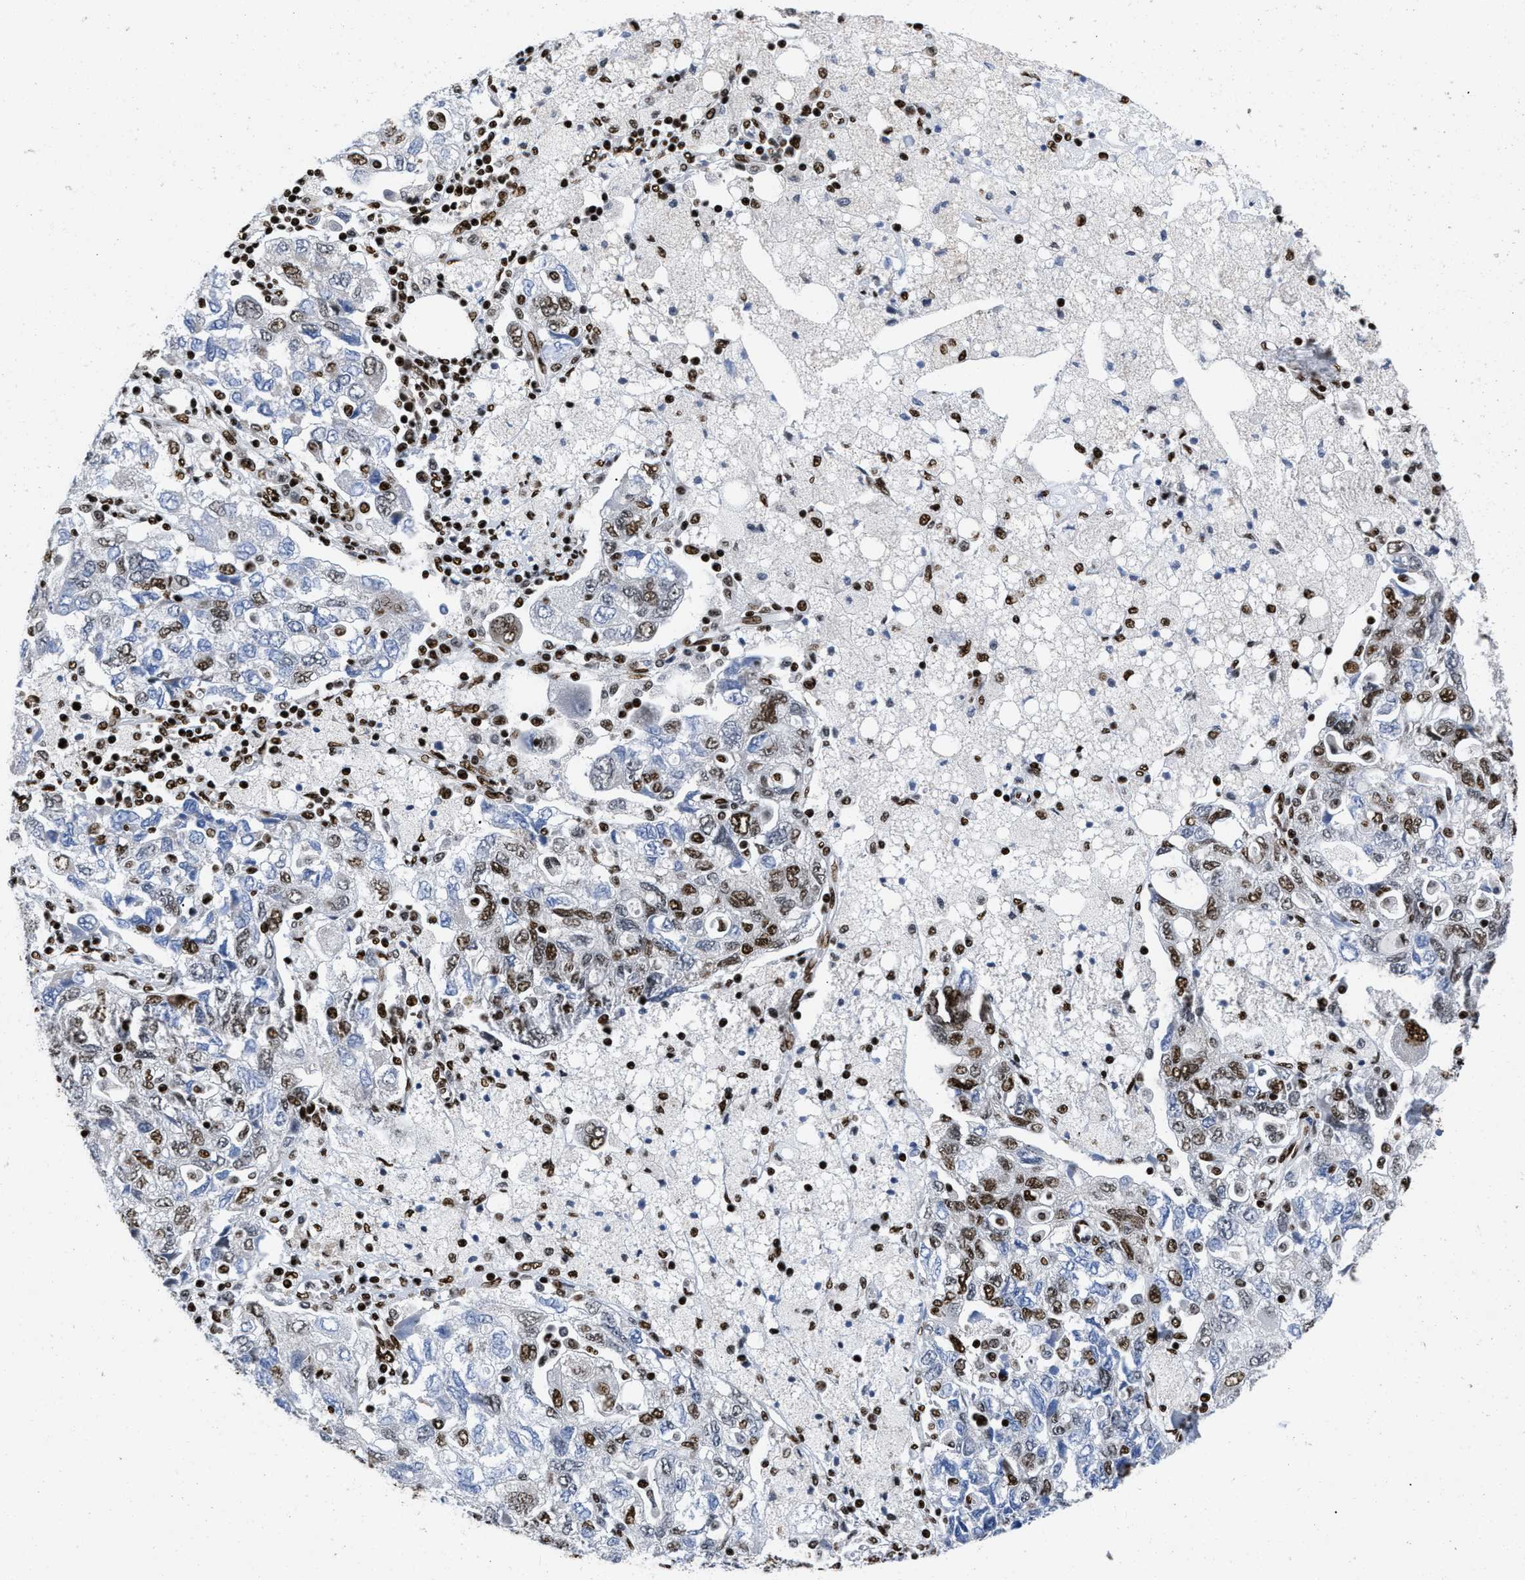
{"staining": {"intensity": "moderate", "quantity": "25%-75%", "location": "nuclear"}, "tissue": "ovarian cancer", "cell_type": "Tumor cells", "image_type": "cancer", "snomed": [{"axis": "morphology", "description": "Carcinoma, NOS"}, {"axis": "morphology", "description": "Cystadenocarcinoma, serous, NOS"}, {"axis": "topography", "description": "Ovary"}], "caption": "Moderate nuclear expression for a protein is present in approximately 25%-75% of tumor cells of ovarian carcinoma using immunohistochemistry (IHC).", "gene": "CREB1", "patient": {"sex": "female", "age": 69}}